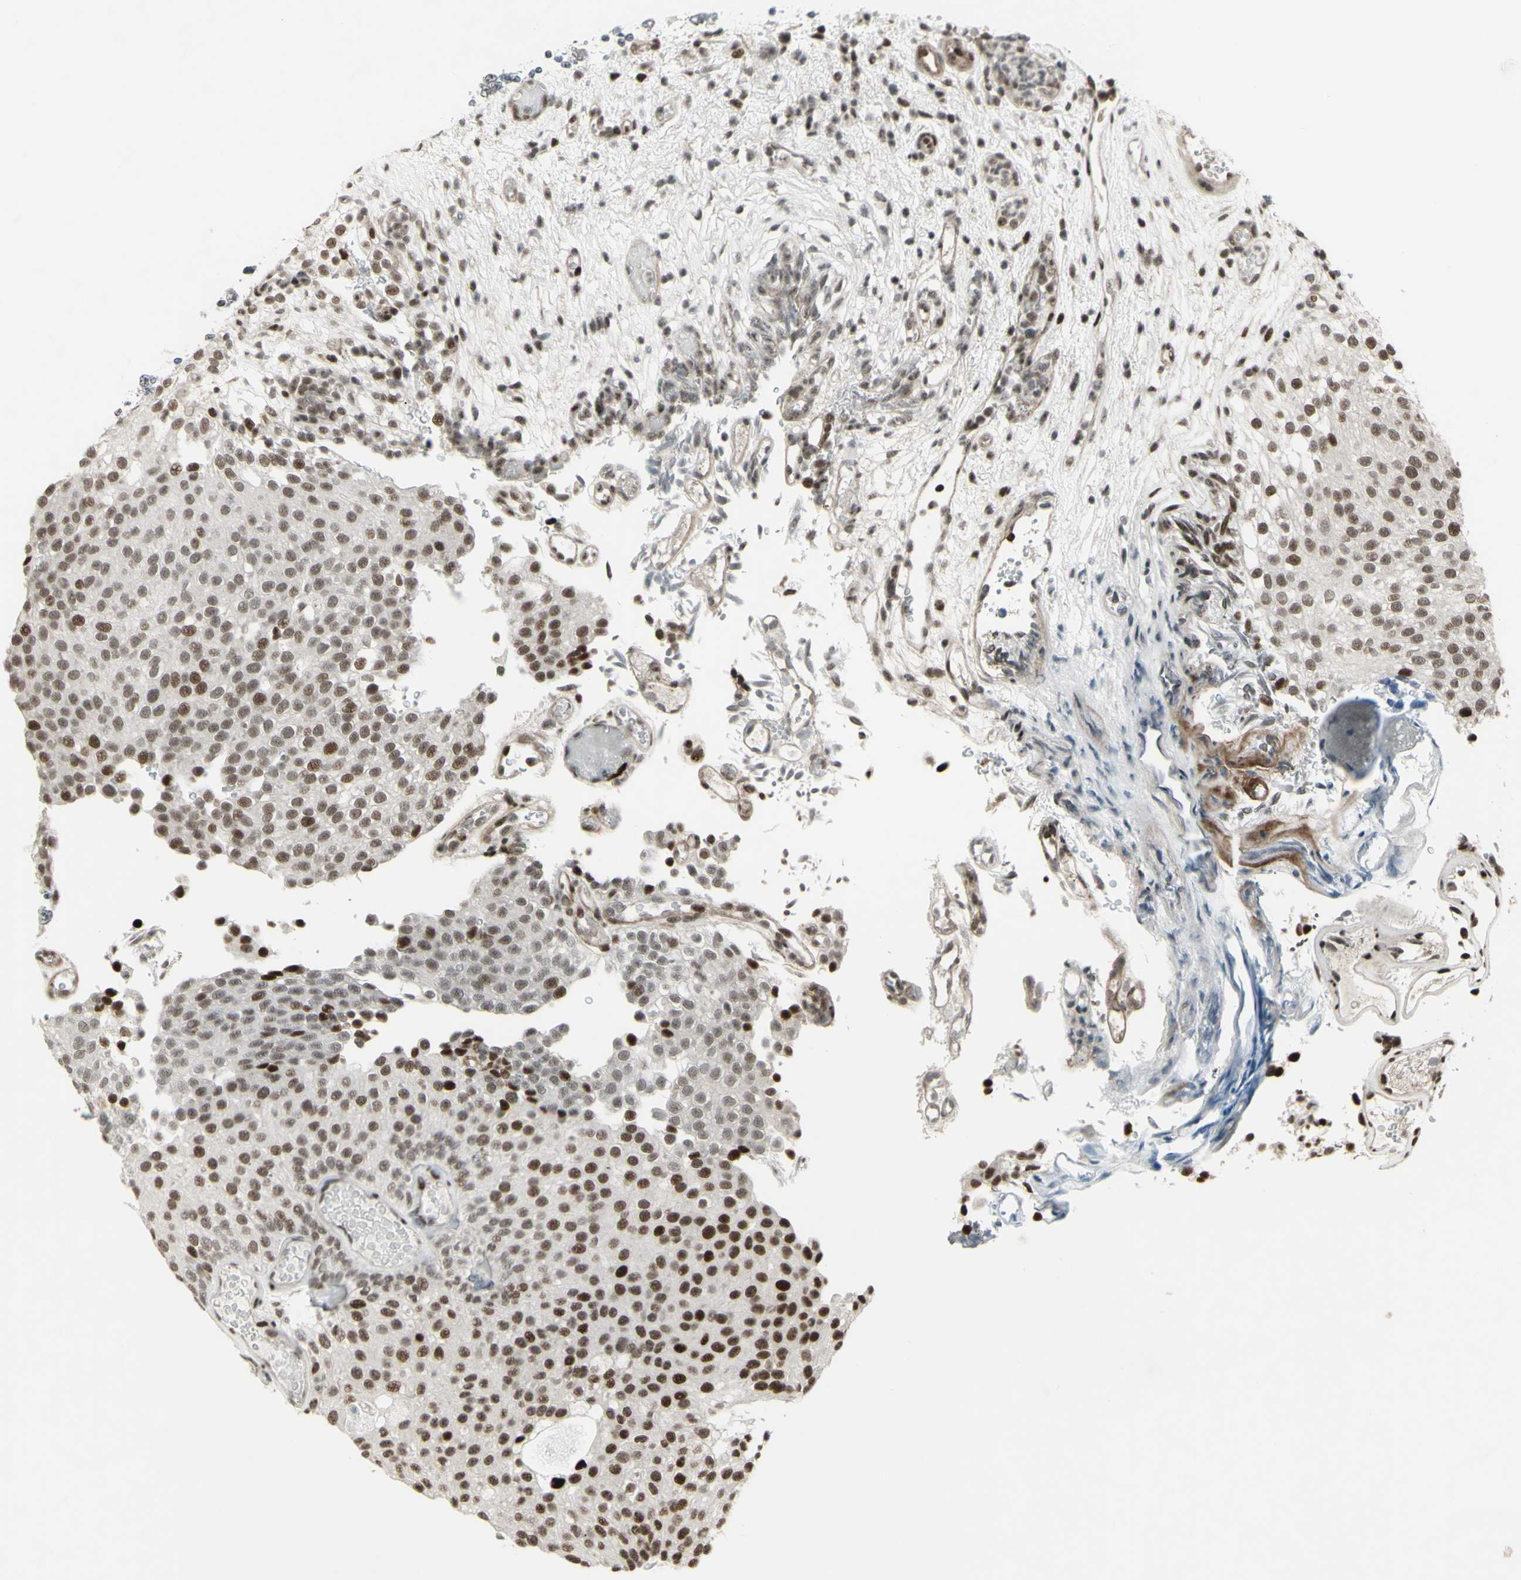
{"staining": {"intensity": "strong", "quantity": "25%-75%", "location": "nuclear"}, "tissue": "urothelial cancer", "cell_type": "Tumor cells", "image_type": "cancer", "snomed": [{"axis": "morphology", "description": "Urothelial carcinoma, Low grade"}, {"axis": "topography", "description": "Urinary bladder"}], "caption": "A brown stain labels strong nuclear expression of a protein in urothelial cancer tumor cells.", "gene": "SUPT6H", "patient": {"sex": "male", "age": 78}}